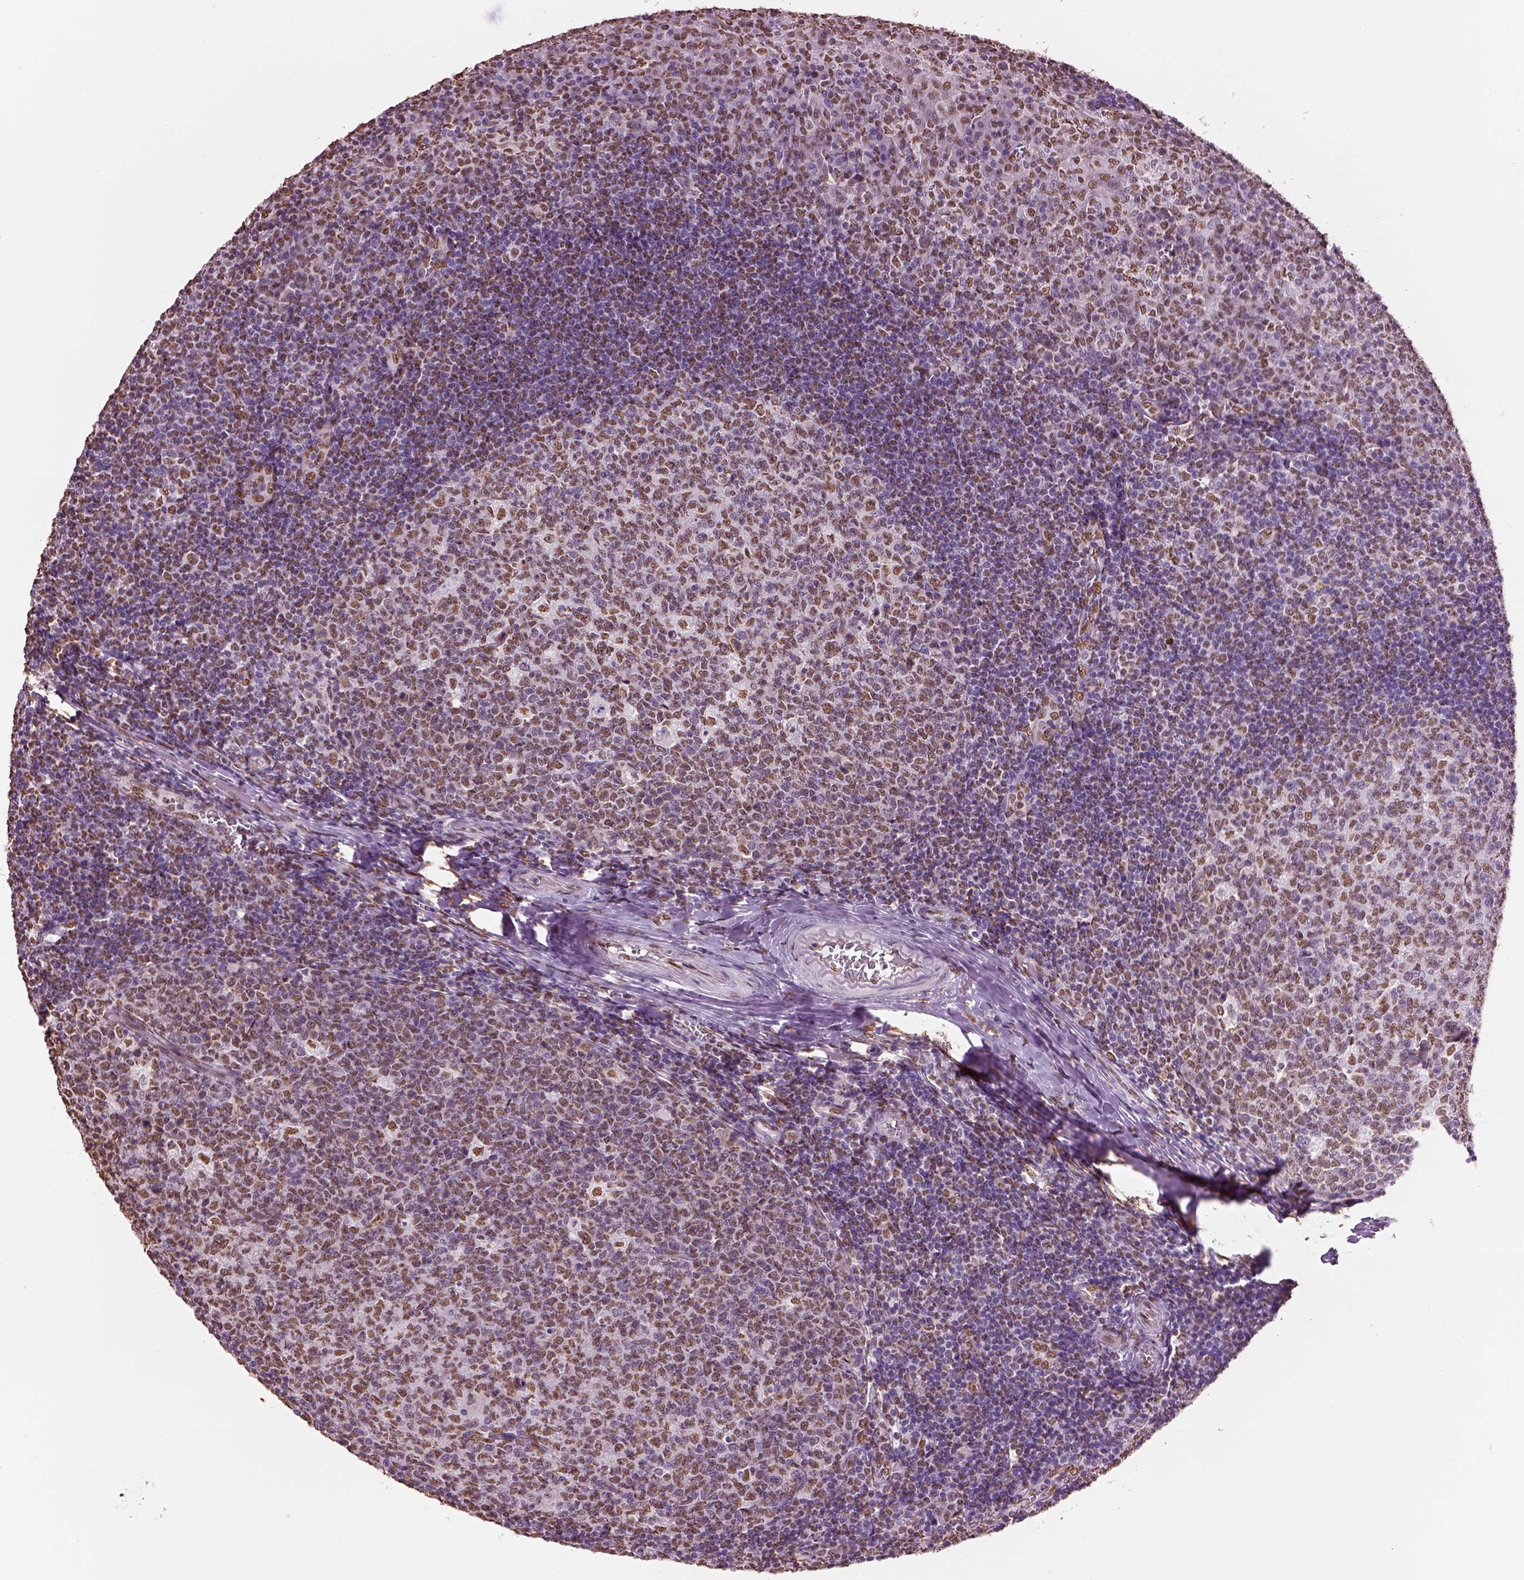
{"staining": {"intensity": "moderate", "quantity": "25%-75%", "location": "nuclear"}, "tissue": "tonsil", "cell_type": "Germinal center cells", "image_type": "normal", "snomed": [{"axis": "morphology", "description": "Normal tissue, NOS"}, {"axis": "topography", "description": "Tonsil"}], "caption": "A medium amount of moderate nuclear staining is seen in approximately 25%-75% of germinal center cells in unremarkable tonsil. (DAB IHC, brown staining for protein, blue staining for nuclei).", "gene": "DDX3X", "patient": {"sex": "female", "age": 13}}